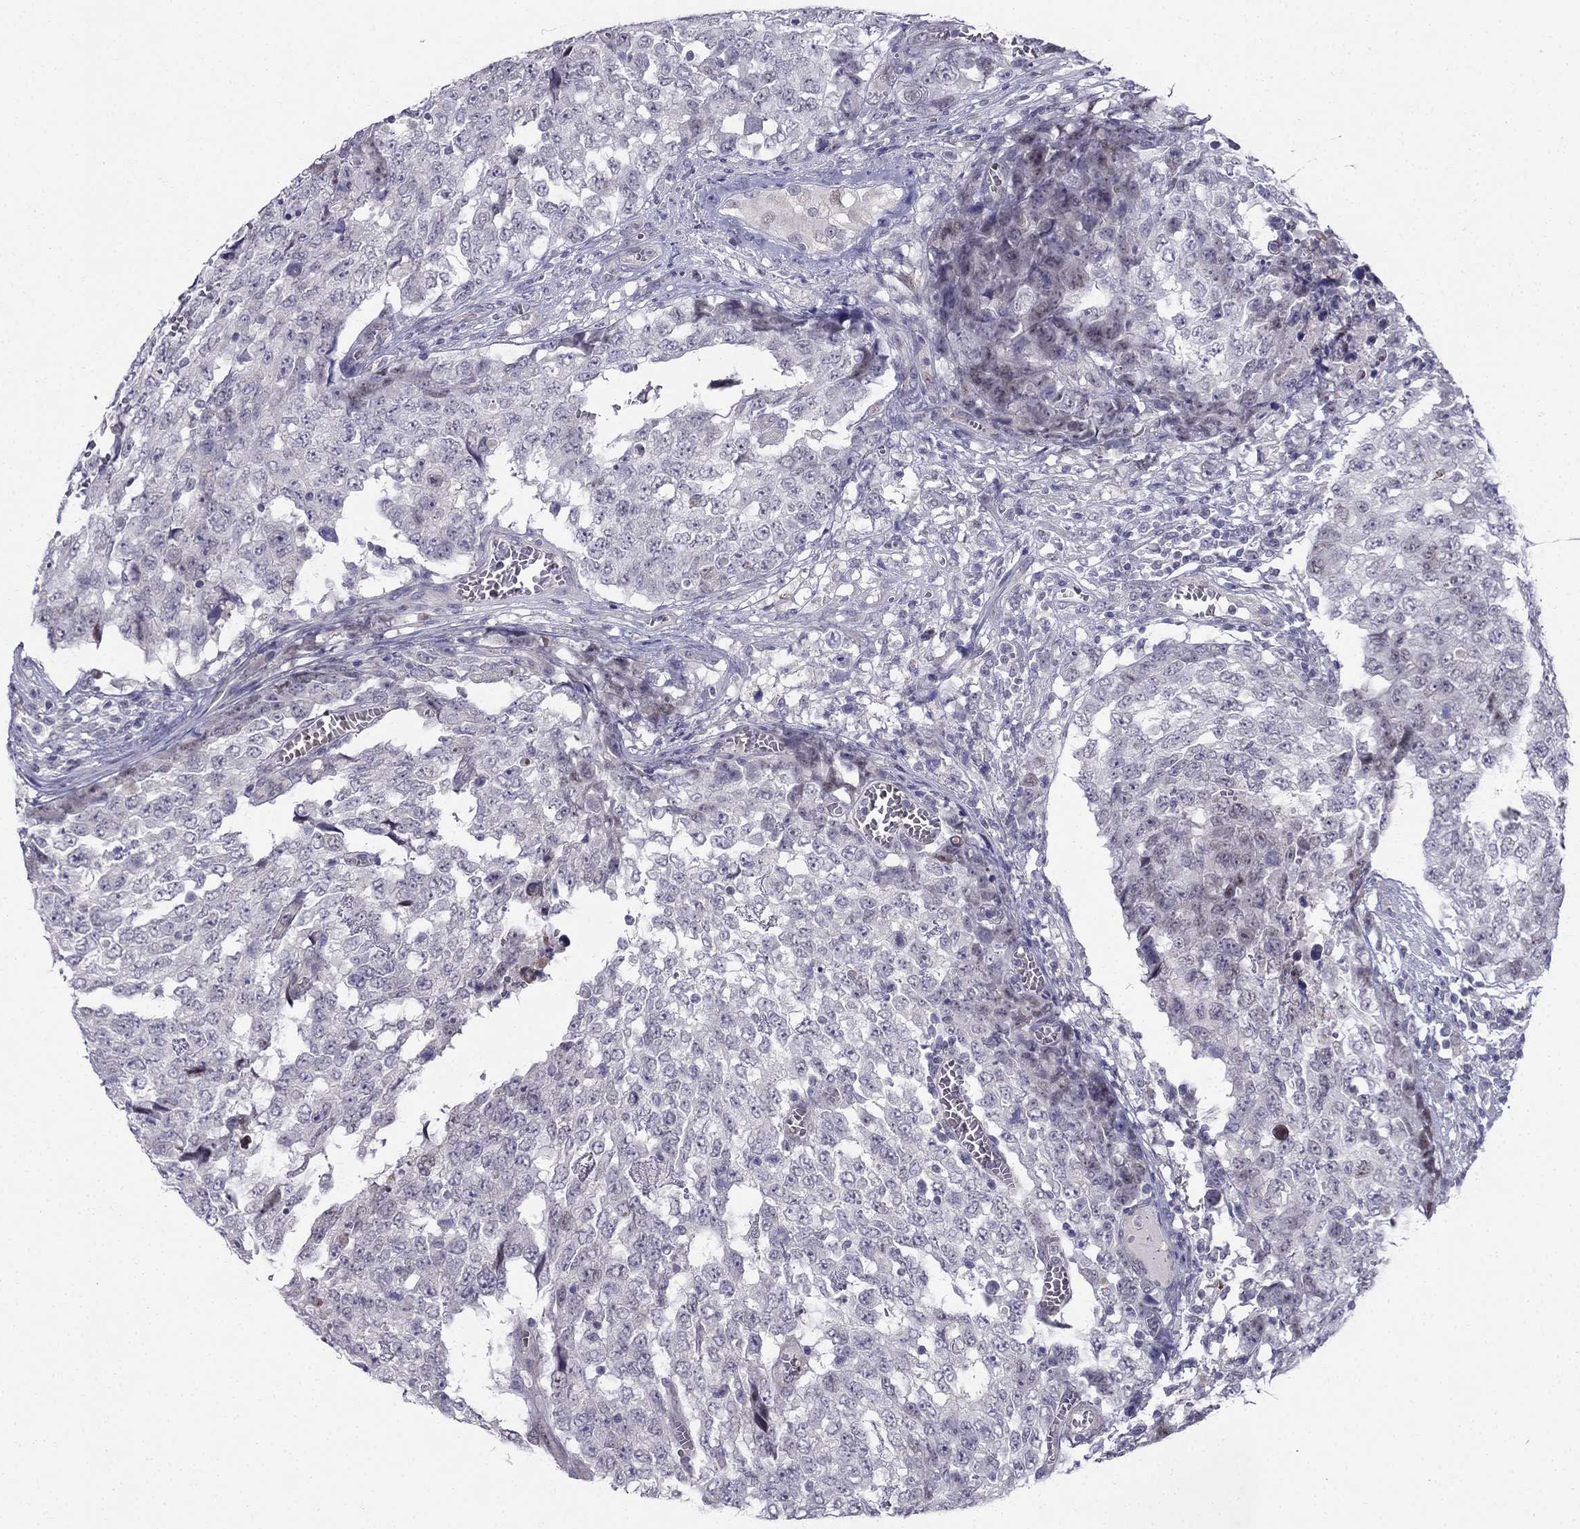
{"staining": {"intensity": "negative", "quantity": "none", "location": "none"}, "tissue": "testis cancer", "cell_type": "Tumor cells", "image_type": "cancer", "snomed": [{"axis": "morphology", "description": "Carcinoma, Embryonal, NOS"}, {"axis": "topography", "description": "Testis"}], "caption": "Immunohistochemistry of embryonal carcinoma (testis) demonstrates no expression in tumor cells. Nuclei are stained in blue.", "gene": "BAG5", "patient": {"sex": "male", "age": 23}}